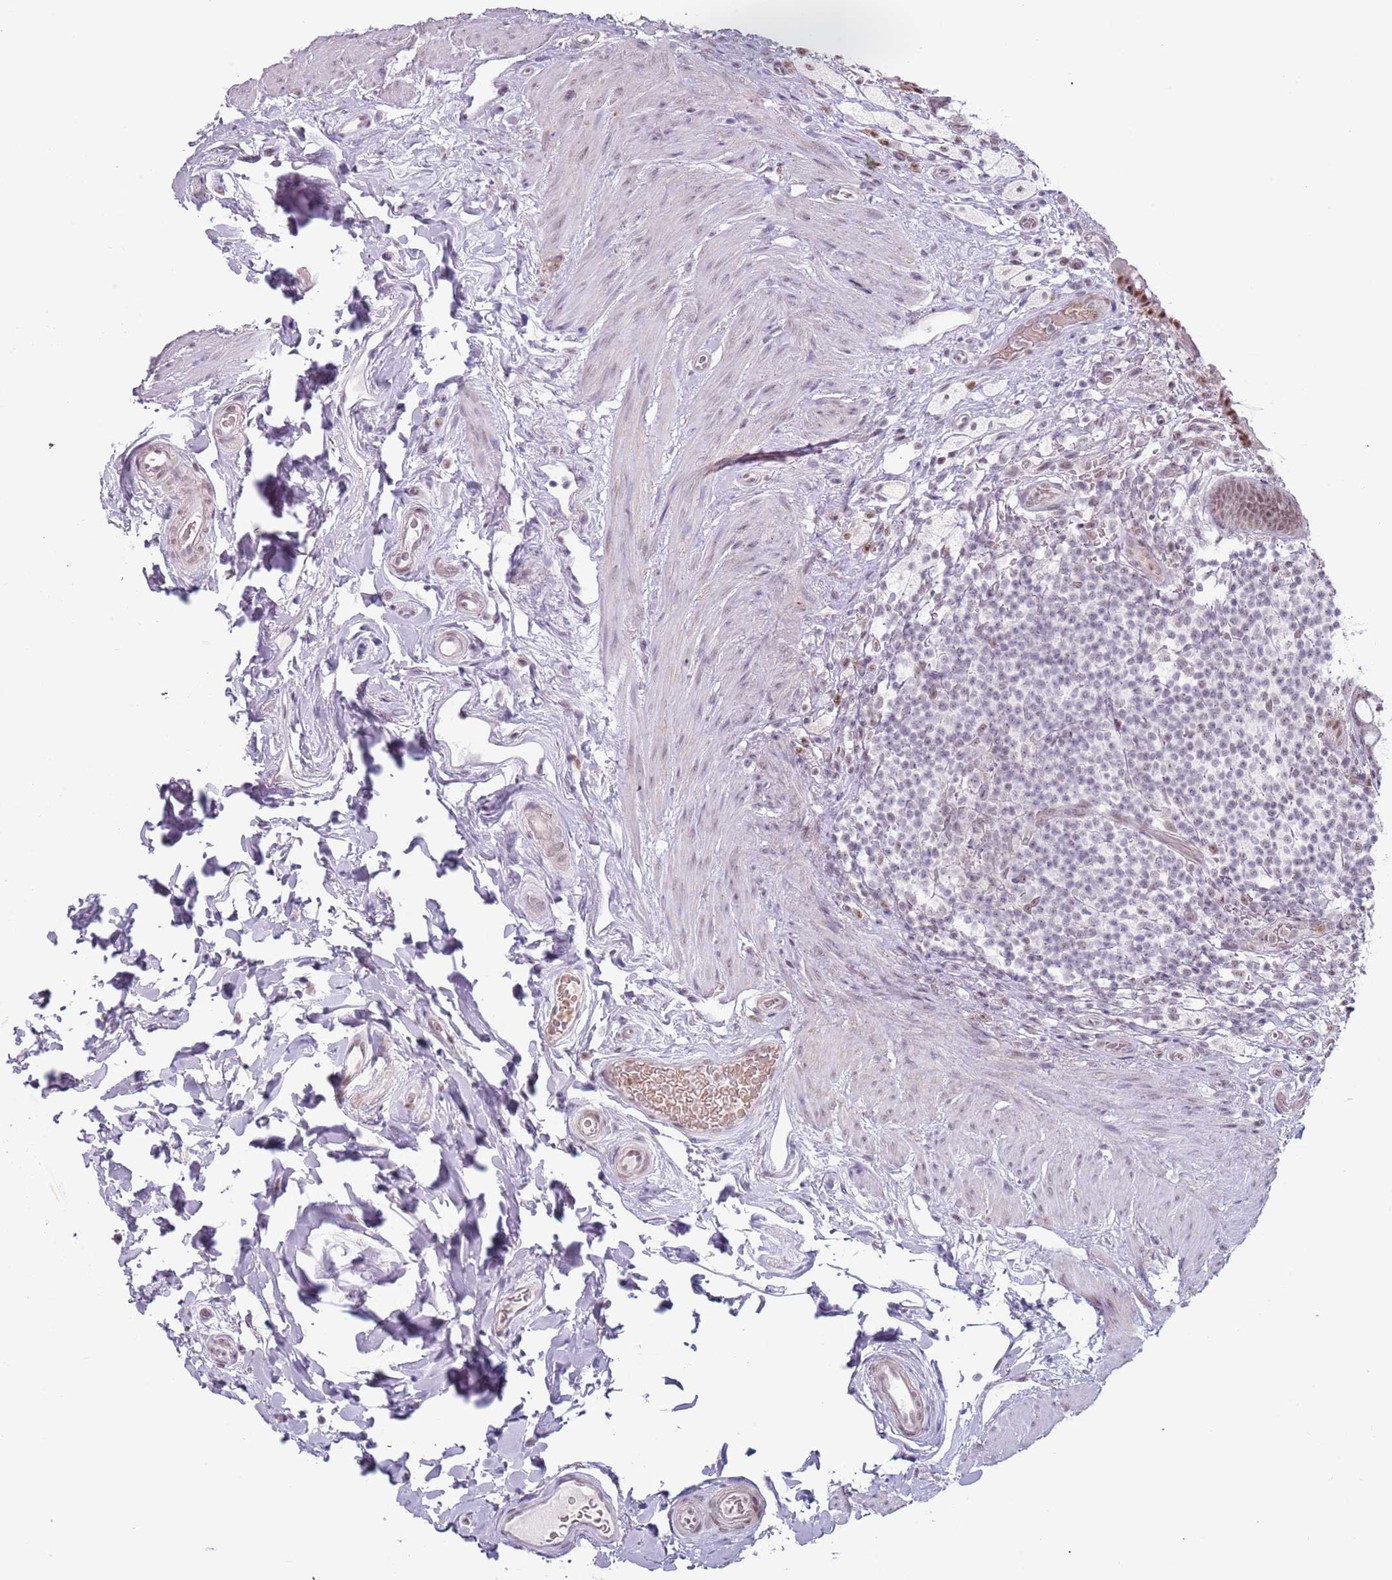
{"staining": {"intensity": "moderate", "quantity": ">75%", "location": "nuclear"}, "tissue": "rectum", "cell_type": "Glandular cells", "image_type": "normal", "snomed": [{"axis": "morphology", "description": "Normal tissue, NOS"}, {"axis": "topography", "description": "Rectum"}, {"axis": "topography", "description": "Peripheral nerve tissue"}], "caption": "The micrograph reveals a brown stain indicating the presence of a protein in the nuclear of glandular cells in rectum. (IHC, brightfield microscopy, high magnification).", "gene": "REXO4", "patient": {"sex": "female", "age": 69}}